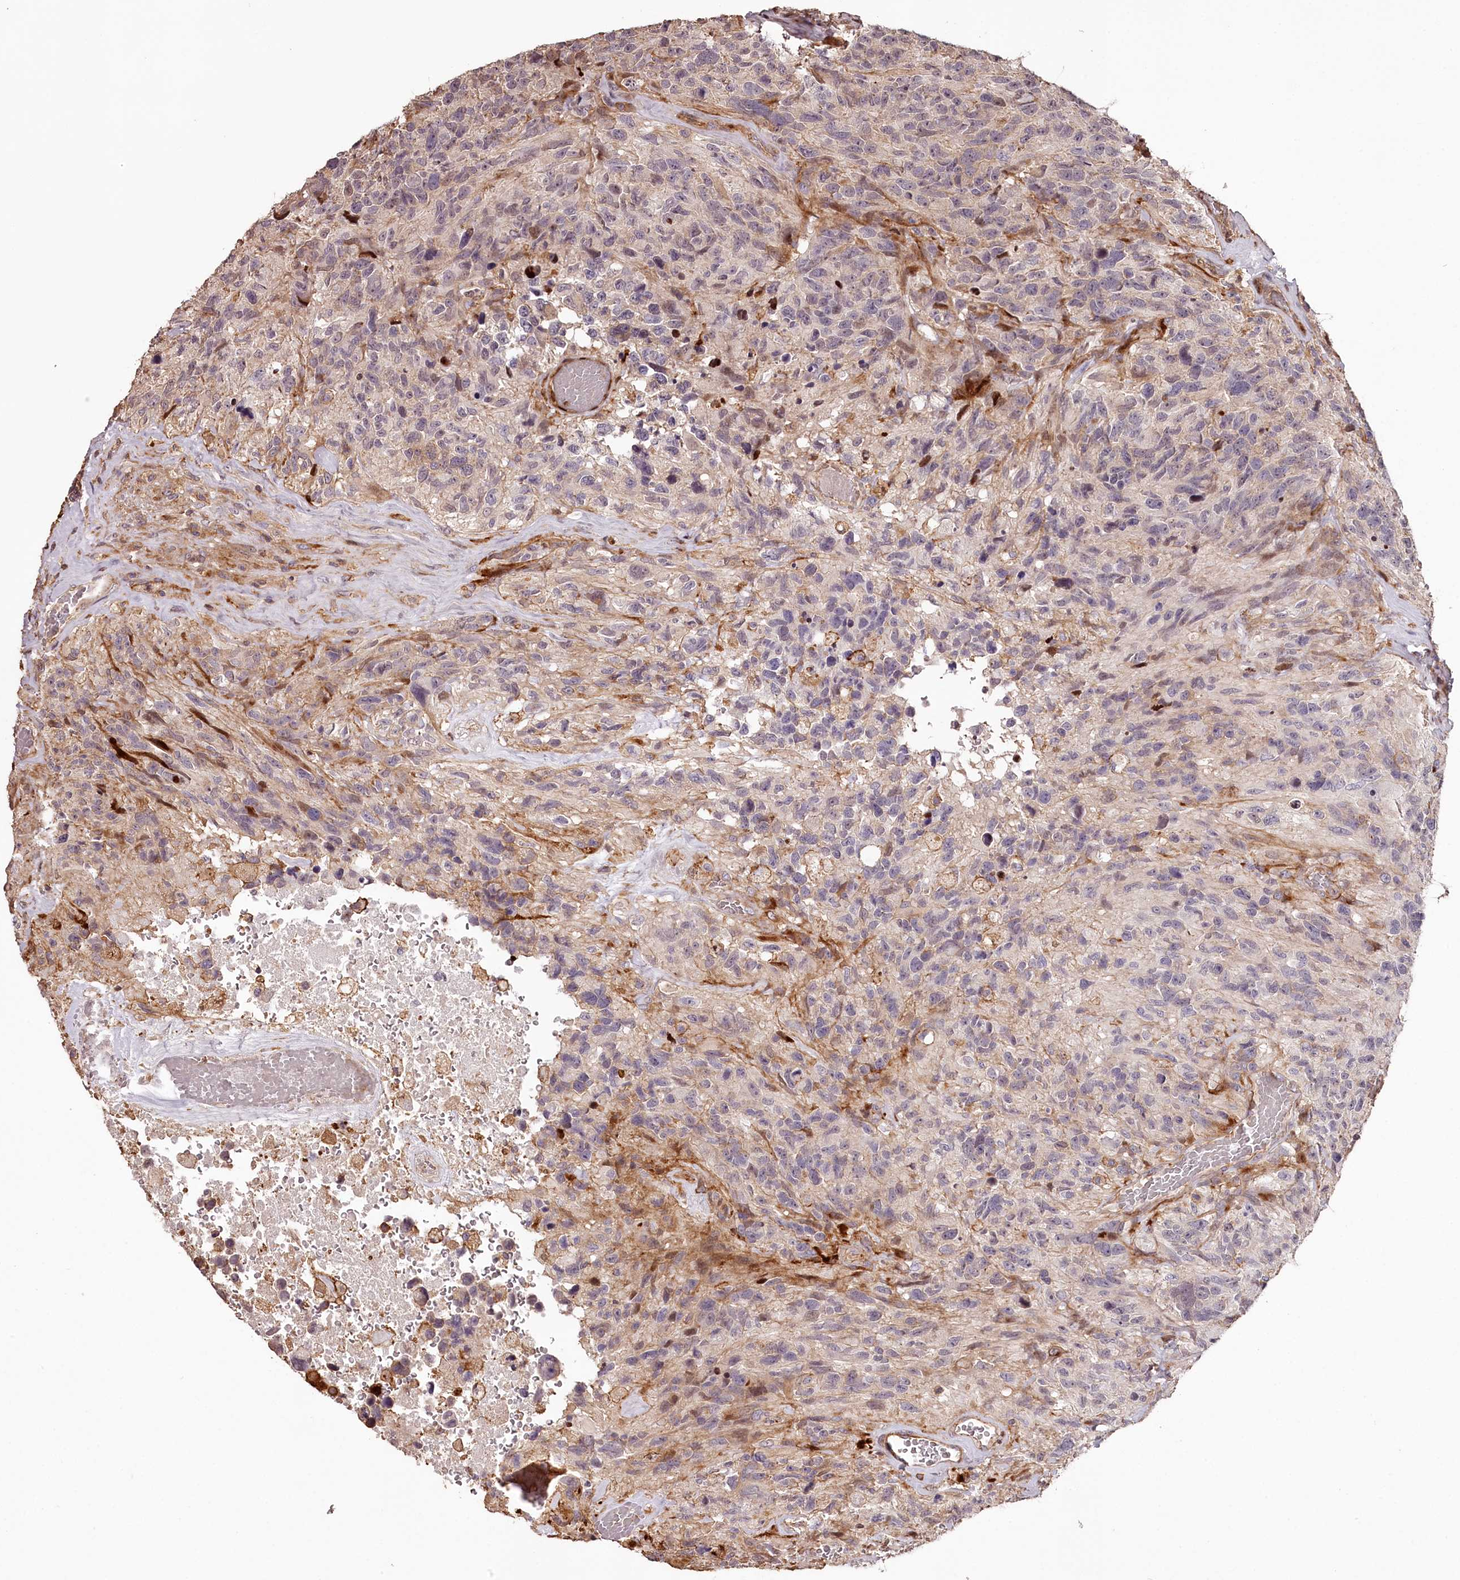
{"staining": {"intensity": "negative", "quantity": "none", "location": "none"}, "tissue": "glioma", "cell_type": "Tumor cells", "image_type": "cancer", "snomed": [{"axis": "morphology", "description": "Glioma, malignant, High grade"}, {"axis": "topography", "description": "Brain"}], "caption": "Tumor cells show no significant protein staining in malignant glioma (high-grade).", "gene": "KIF14", "patient": {"sex": "male", "age": 69}}